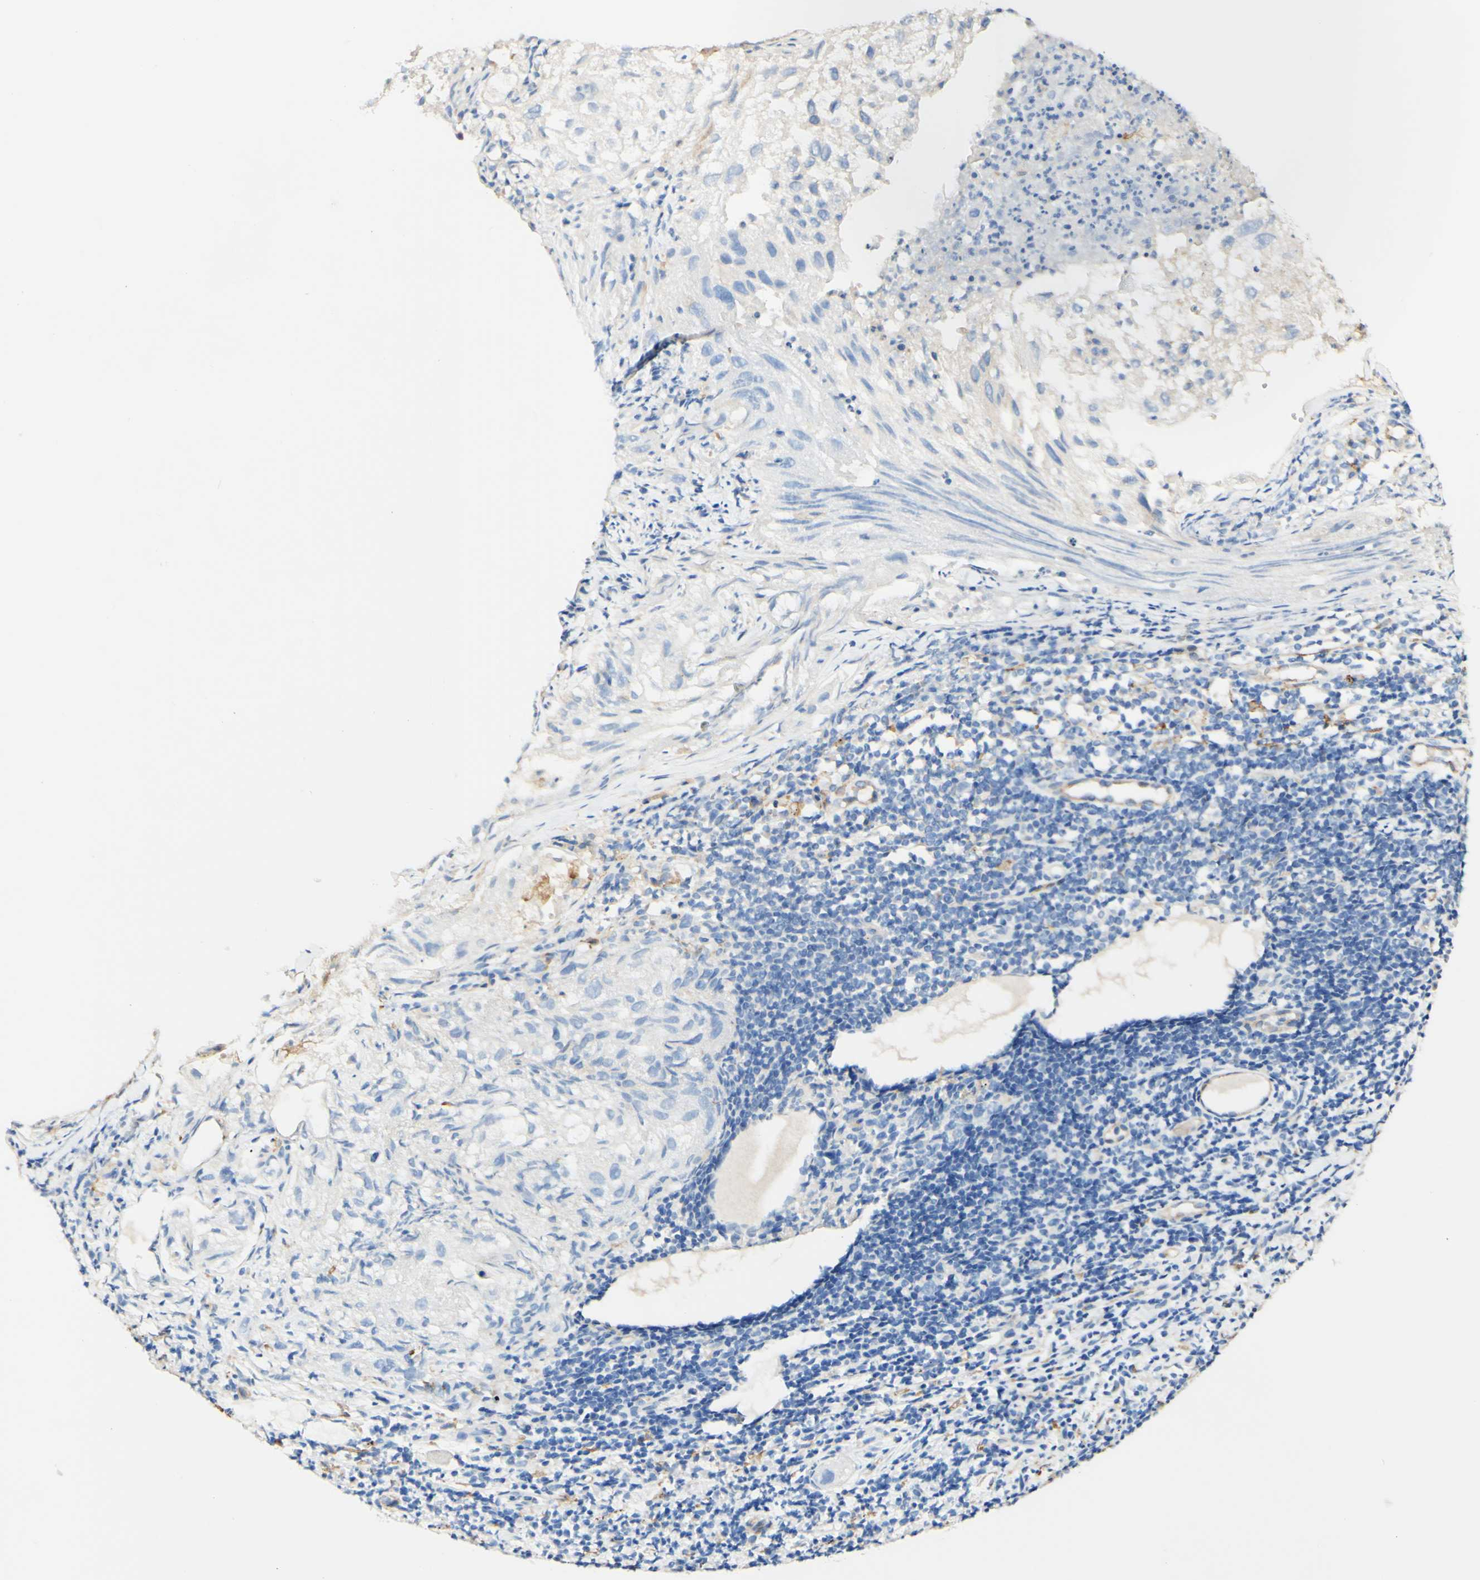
{"staining": {"intensity": "negative", "quantity": "none", "location": "none"}, "tissue": "lung cancer", "cell_type": "Tumor cells", "image_type": "cancer", "snomed": [{"axis": "morphology", "description": "Inflammation, NOS"}, {"axis": "morphology", "description": "Squamous cell carcinoma, NOS"}, {"axis": "topography", "description": "Lymph node"}, {"axis": "topography", "description": "Soft tissue"}, {"axis": "topography", "description": "Lung"}], "caption": "There is no significant expression in tumor cells of lung cancer (squamous cell carcinoma). The staining is performed using DAB brown chromogen with nuclei counter-stained in using hematoxylin.", "gene": "FCGRT", "patient": {"sex": "male", "age": 66}}